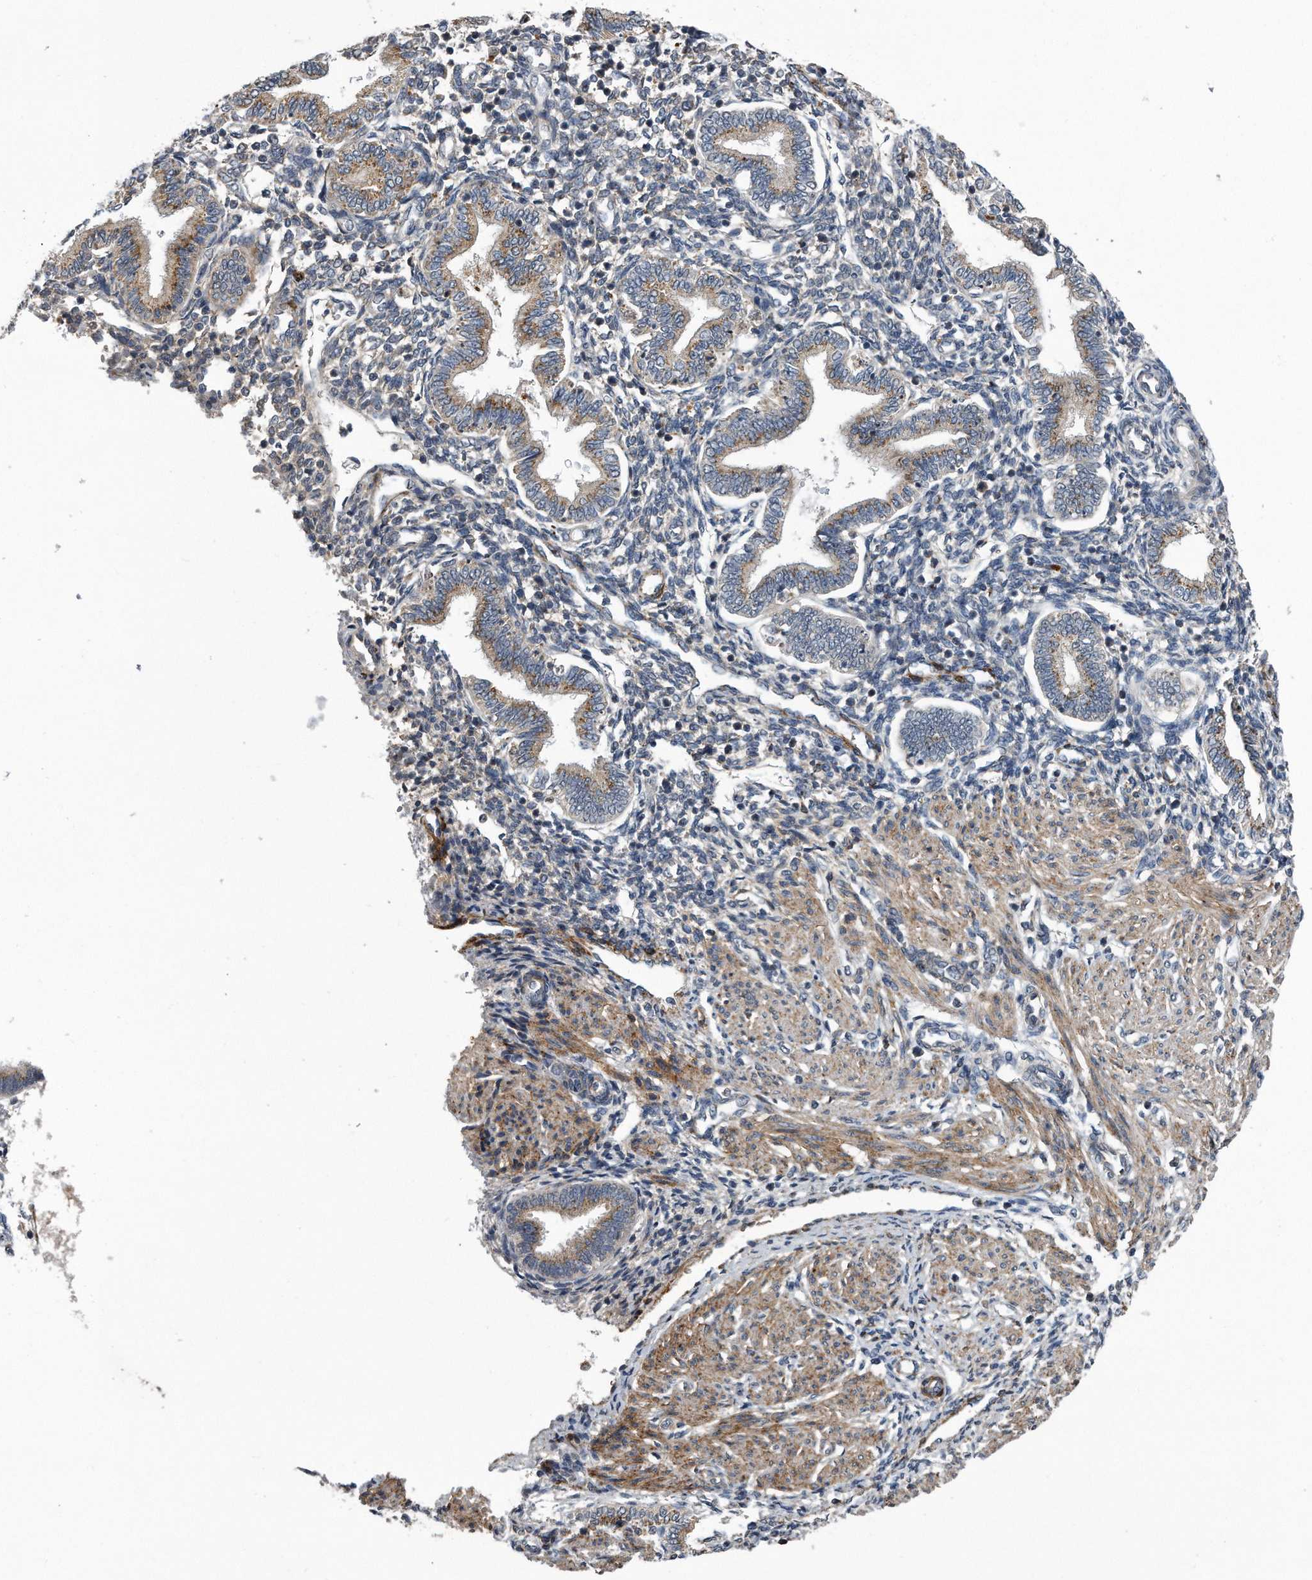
{"staining": {"intensity": "negative", "quantity": "none", "location": "none"}, "tissue": "endometrium", "cell_type": "Cells in endometrial stroma", "image_type": "normal", "snomed": [{"axis": "morphology", "description": "Normal tissue, NOS"}, {"axis": "topography", "description": "Endometrium"}], "caption": "High magnification brightfield microscopy of benign endometrium stained with DAB (brown) and counterstained with hematoxylin (blue): cells in endometrial stroma show no significant positivity.", "gene": "LYRM4", "patient": {"sex": "female", "age": 53}}